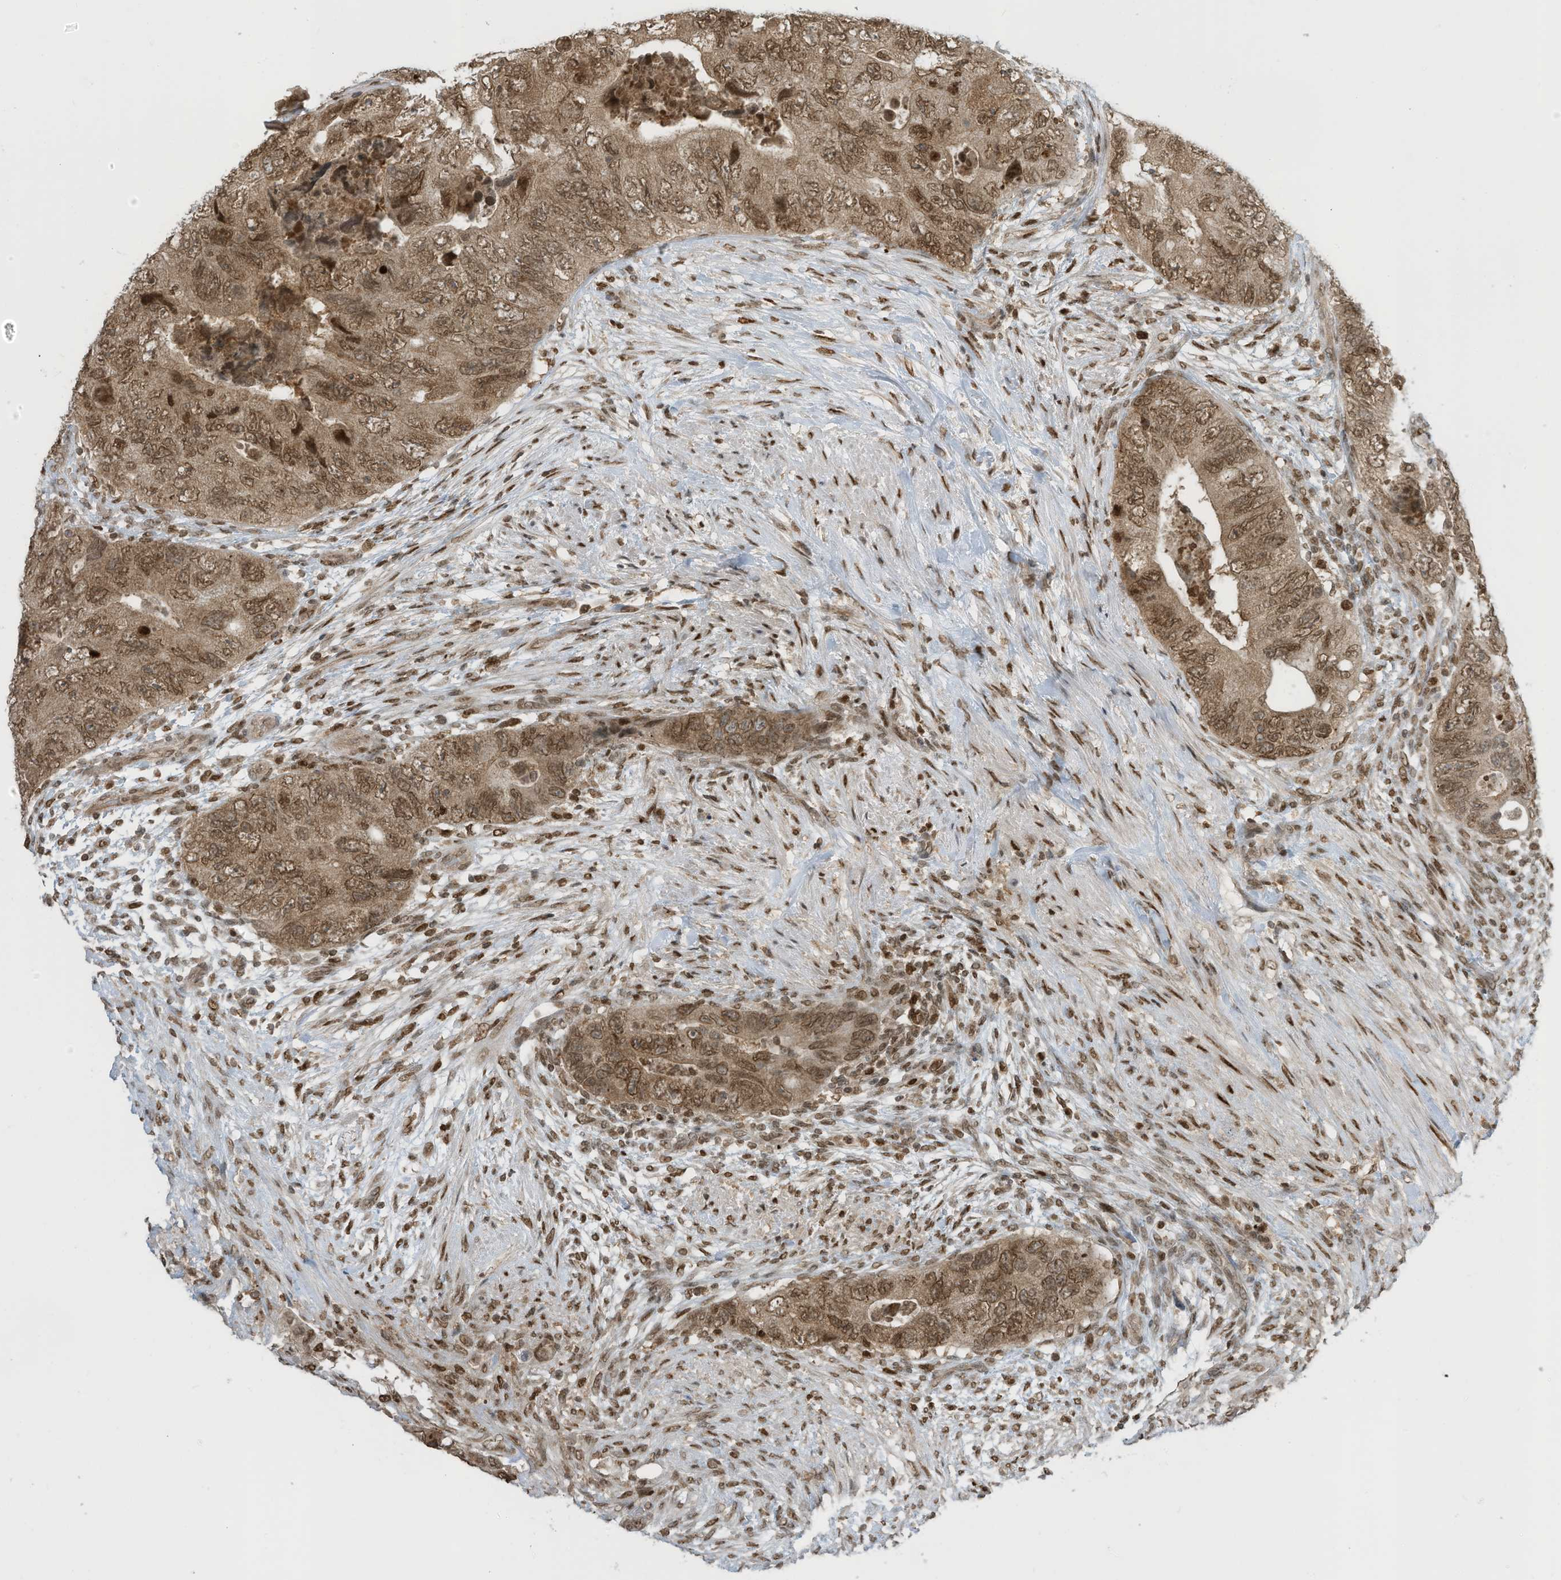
{"staining": {"intensity": "moderate", "quantity": ">75%", "location": "cytoplasmic/membranous,nuclear"}, "tissue": "colorectal cancer", "cell_type": "Tumor cells", "image_type": "cancer", "snomed": [{"axis": "morphology", "description": "Adenocarcinoma, NOS"}, {"axis": "topography", "description": "Rectum"}], "caption": "Adenocarcinoma (colorectal) tissue displays moderate cytoplasmic/membranous and nuclear expression in approximately >75% of tumor cells", "gene": "KPNB1", "patient": {"sex": "male", "age": 63}}